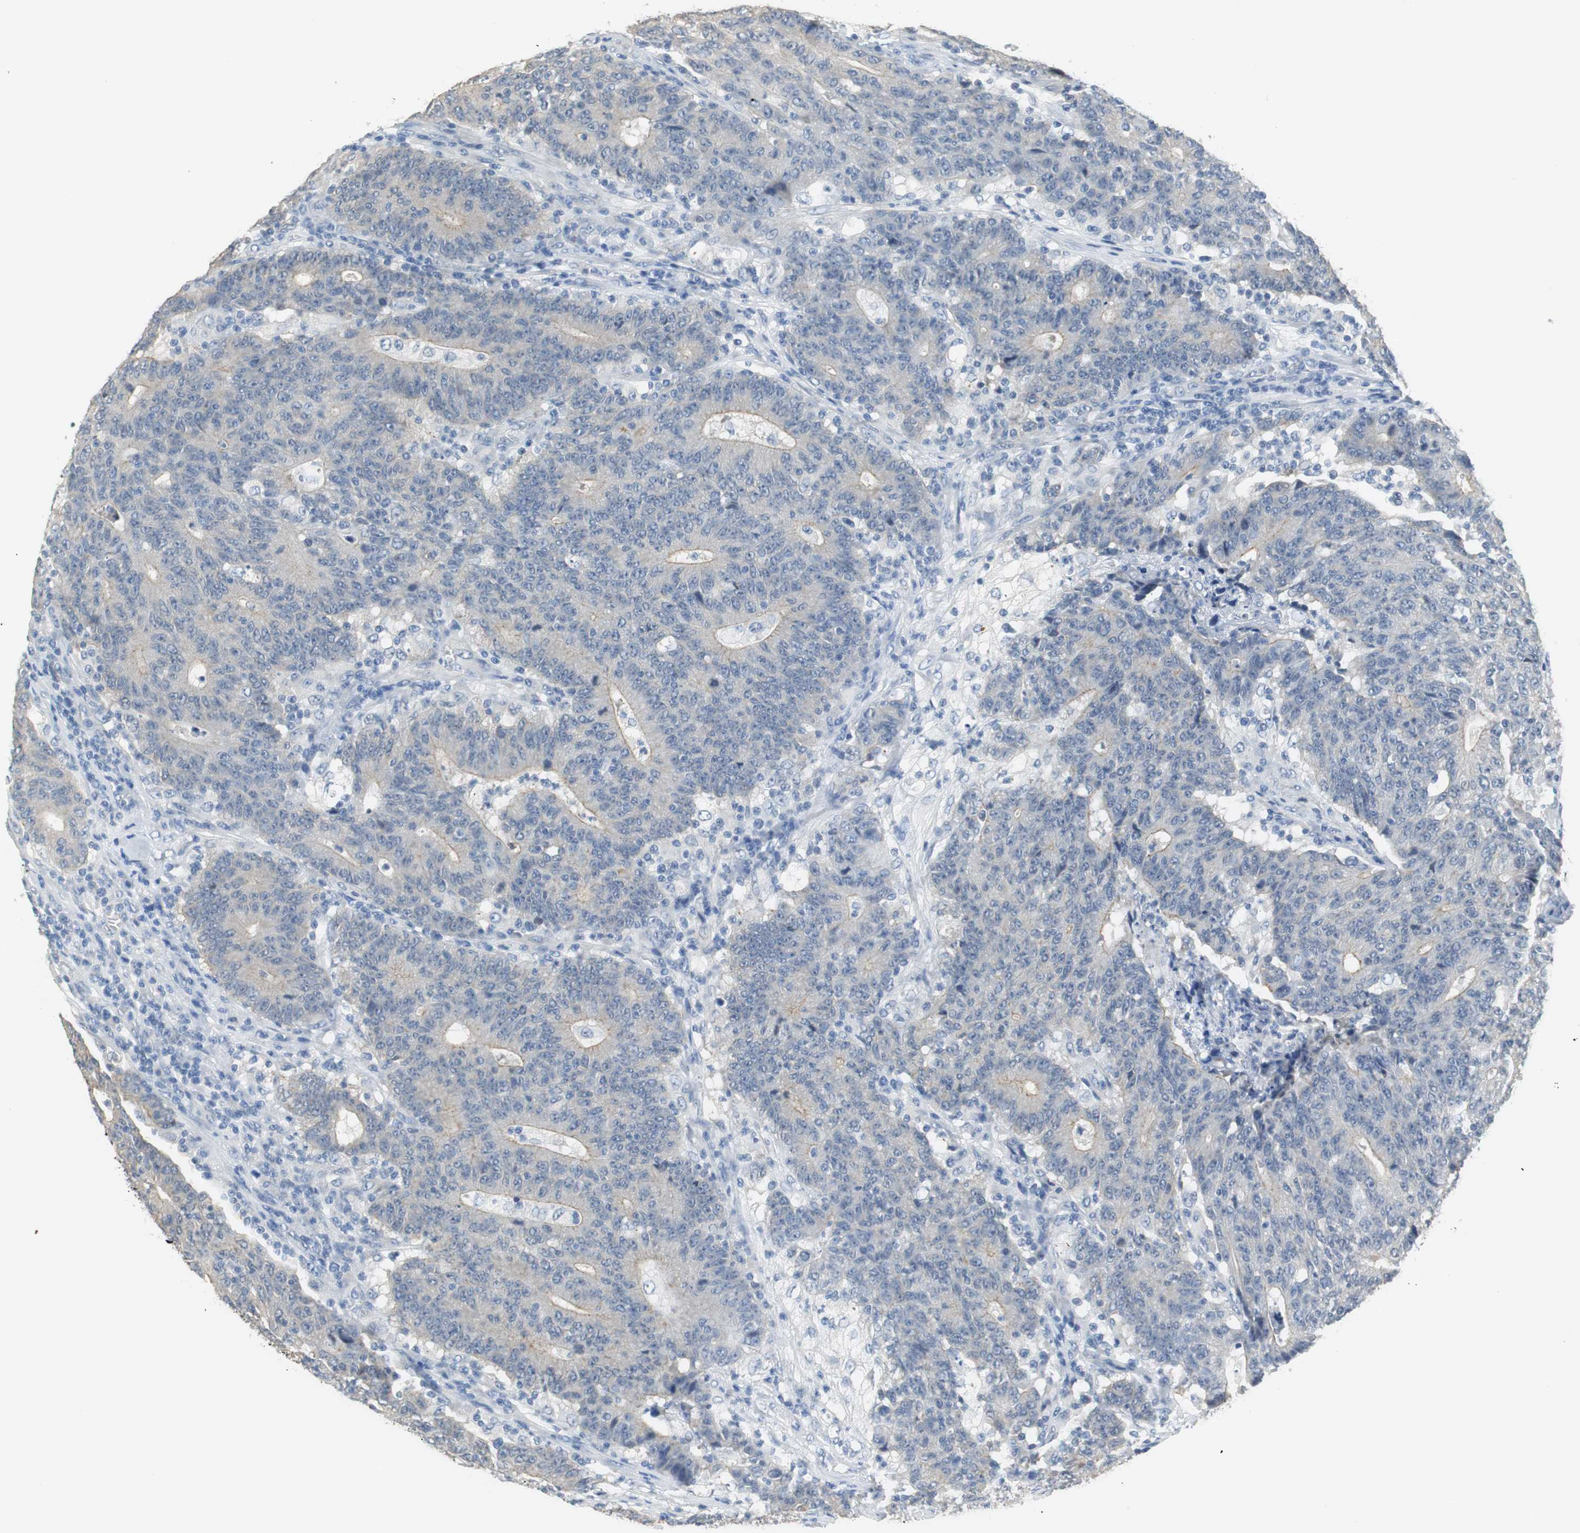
{"staining": {"intensity": "weak", "quantity": "25%-75%", "location": "cytoplasmic/membranous"}, "tissue": "colorectal cancer", "cell_type": "Tumor cells", "image_type": "cancer", "snomed": [{"axis": "morphology", "description": "Normal tissue, NOS"}, {"axis": "morphology", "description": "Adenocarcinoma, NOS"}, {"axis": "topography", "description": "Colon"}], "caption": "Immunohistochemical staining of human colorectal cancer exhibits weak cytoplasmic/membranous protein staining in about 25%-75% of tumor cells.", "gene": "MUC7", "patient": {"sex": "female", "age": 75}}